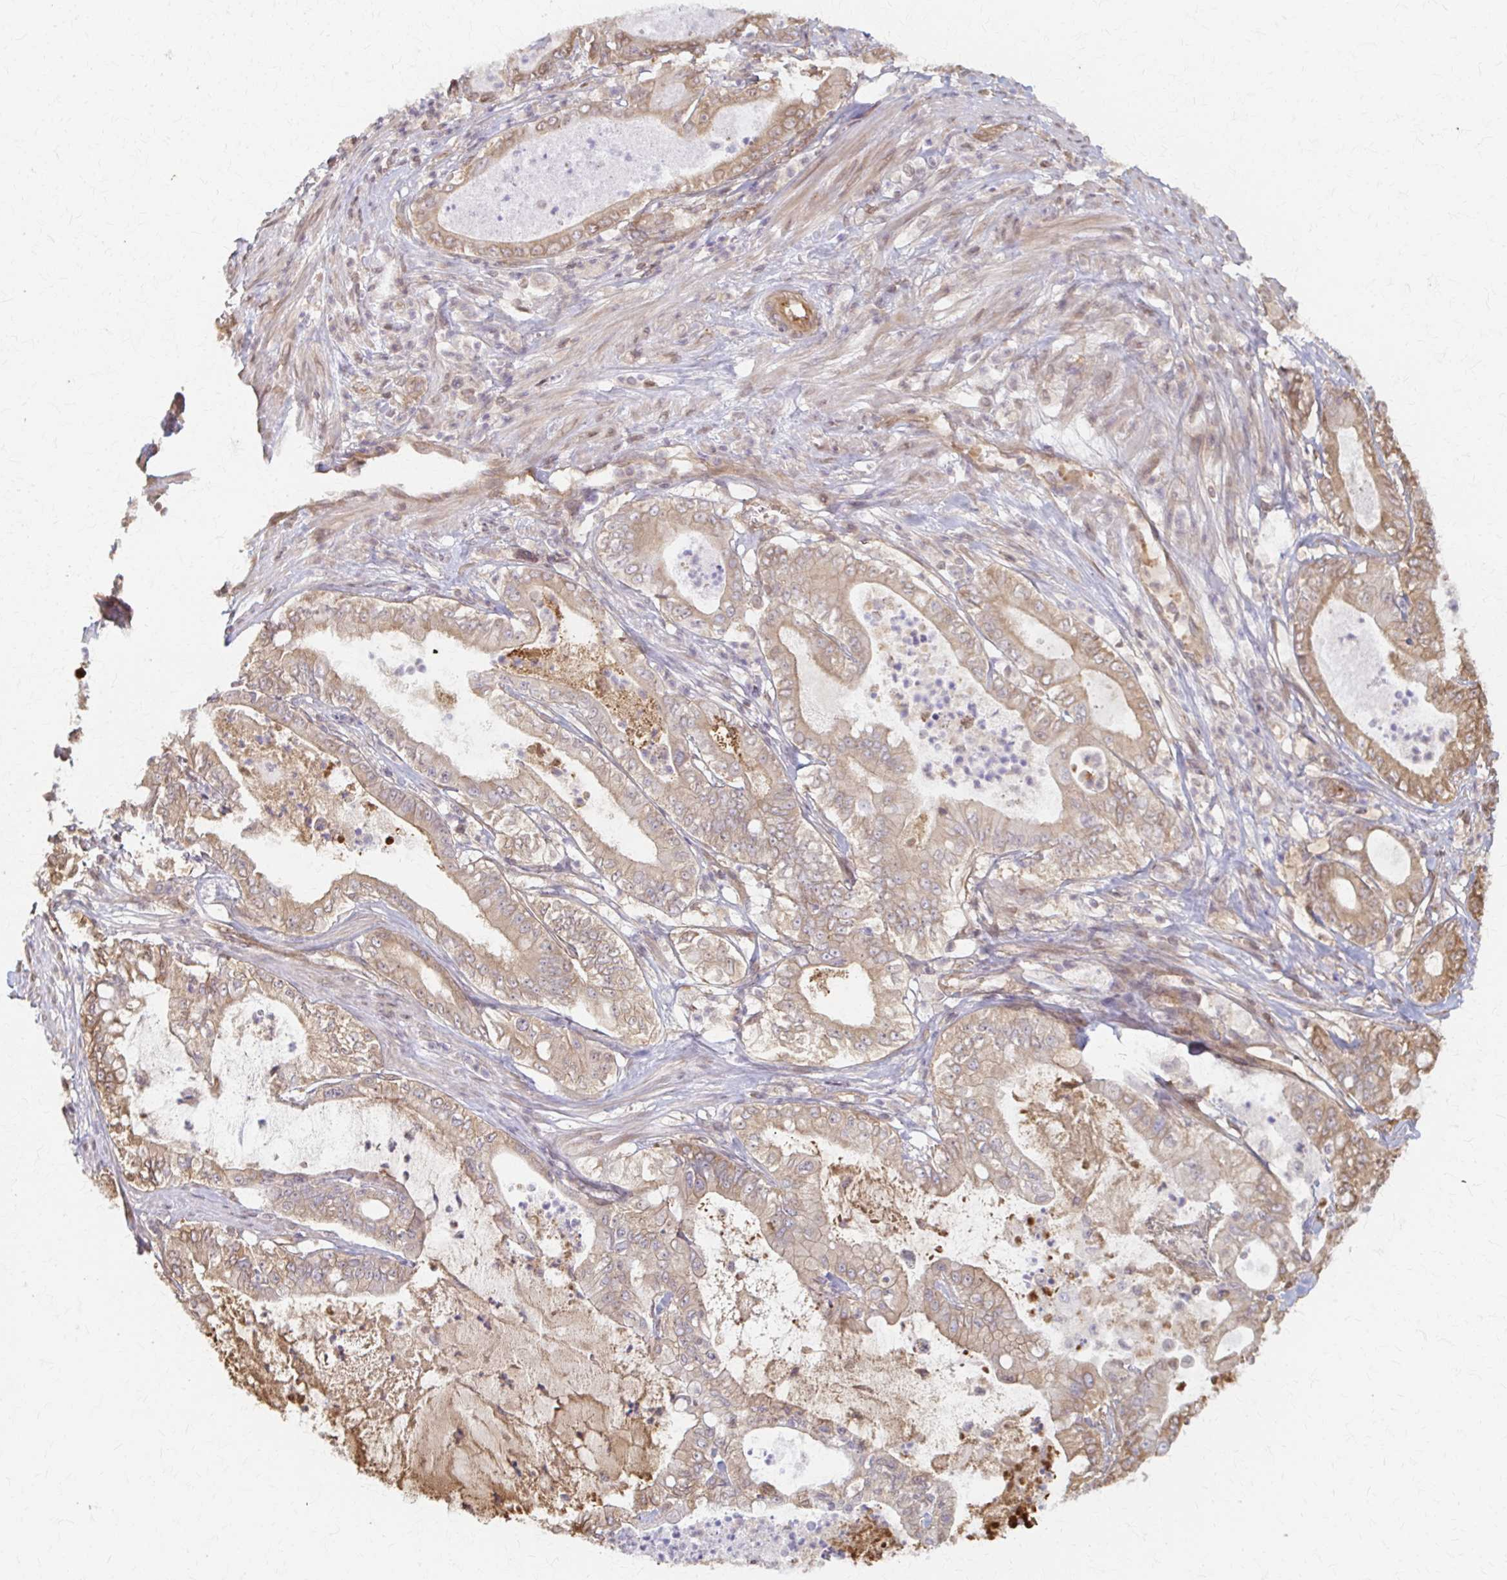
{"staining": {"intensity": "weak", "quantity": "25%-75%", "location": "cytoplasmic/membranous"}, "tissue": "pancreatic cancer", "cell_type": "Tumor cells", "image_type": "cancer", "snomed": [{"axis": "morphology", "description": "Adenocarcinoma, NOS"}, {"axis": "topography", "description": "Pancreas"}], "caption": "Immunohistochemical staining of human pancreatic cancer (adenocarcinoma) displays low levels of weak cytoplasmic/membranous positivity in about 25%-75% of tumor cells.", "gene": "ARHGAP35", "patient": {"sex": "male", "age": 71}}